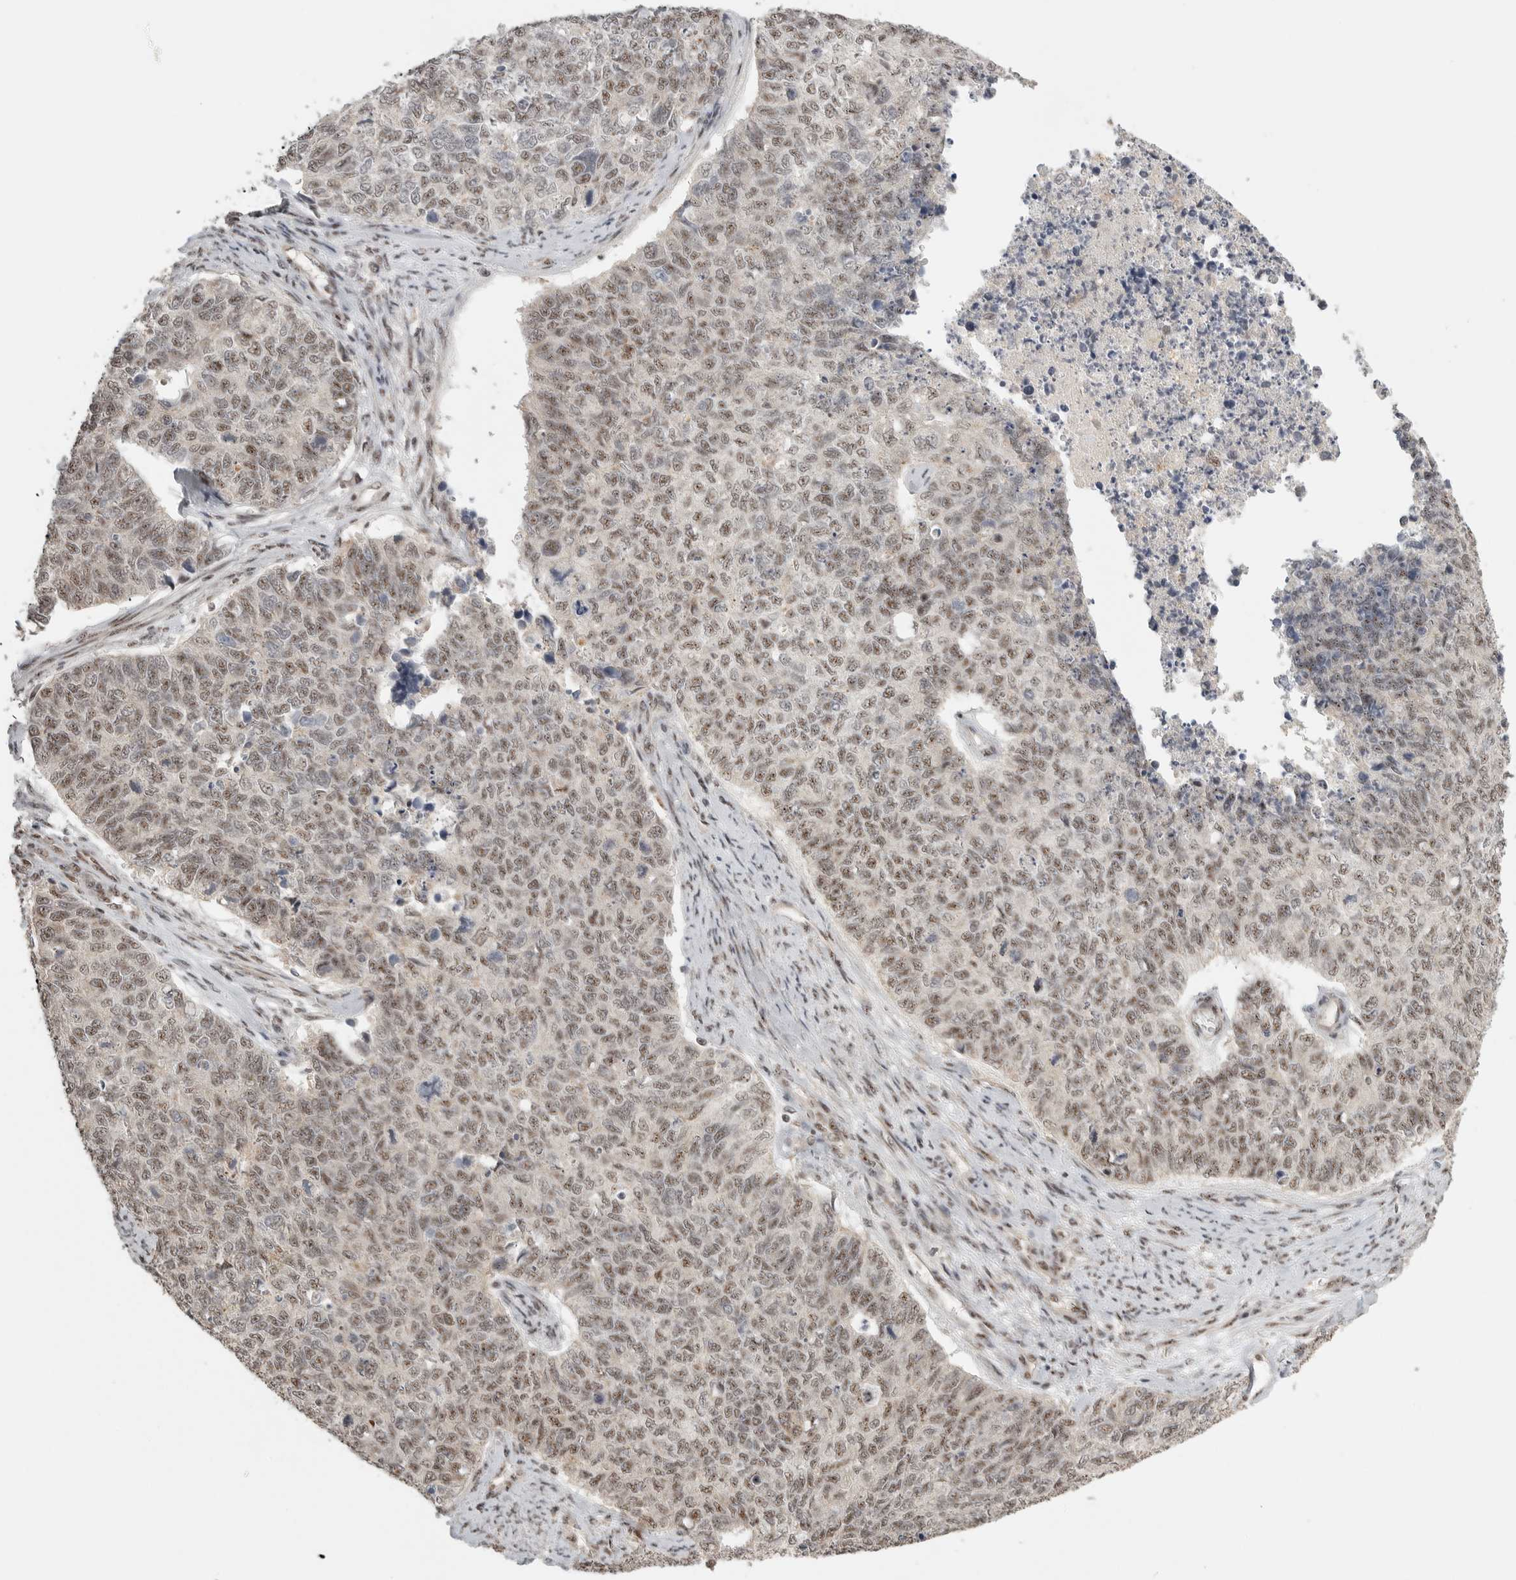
{"staining": {"intensity": "moderate", "quantity": ">75%", "location": "nuclear"}, "tissue": "cervical cancer", "cell_type": "Tumor cells", "image_type": "cancer", "snomed": [{"axis": "morphology", "description": "Squamous cell carcinoma, NOS"}, {"axis": "topography", "description": "Cervix"}], "caption": "This is a micrograph of immunohistochemistry staining of cervical cancer (squamous cell carcinoma), which shows moderate positivity in the nuclear of tumor cells.", "gene": "POMP", "patient": {"sex": "female", "age": 63}}